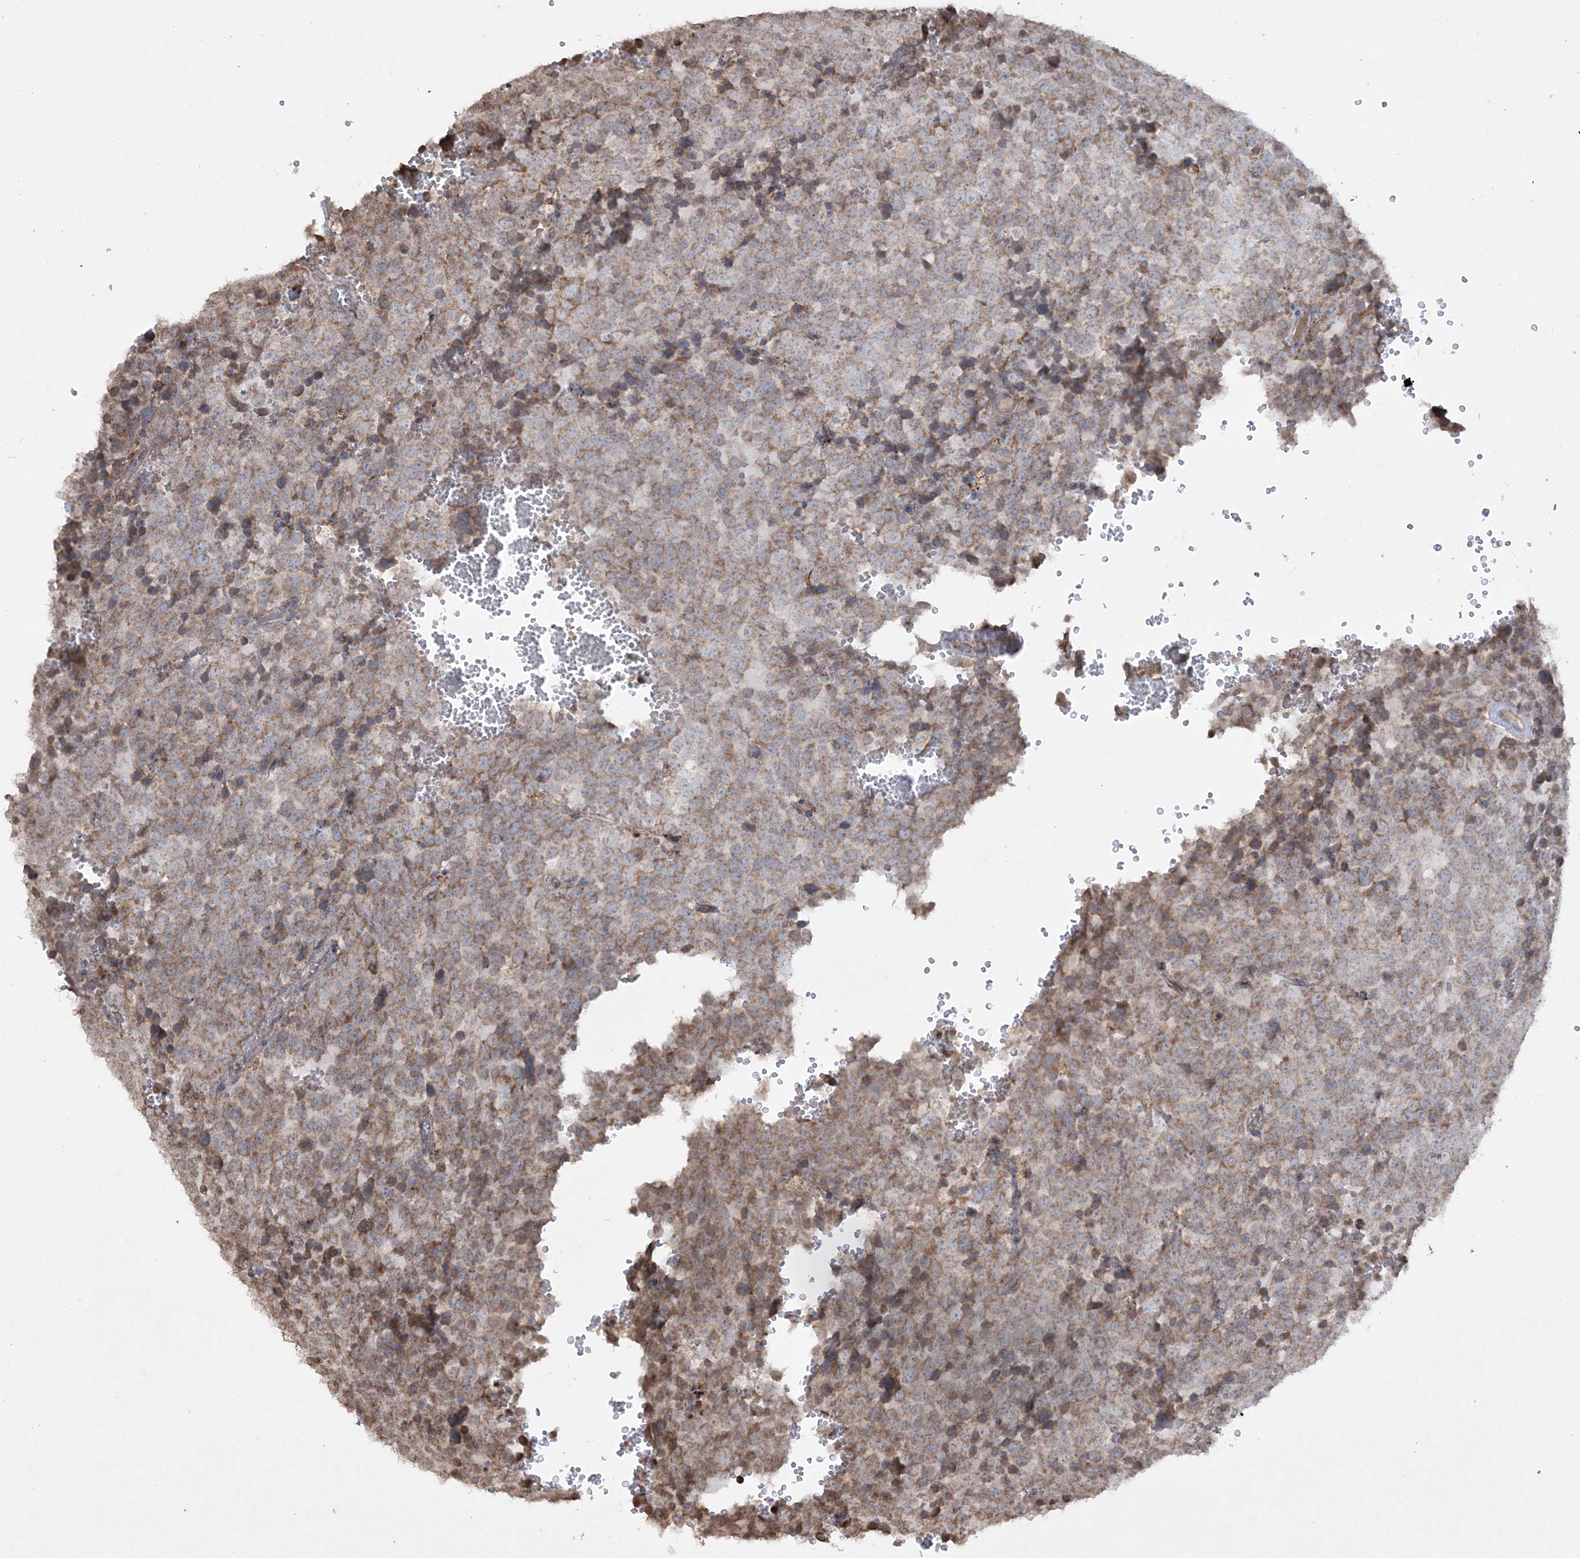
{"staining": {"intensity": "moderate", "quantity": ">75%", "location": "cytoplasmic/membranous"}, "tissue": "testis cancer", "cell_type": "Tumor cells", "image_type": "cancer", "snomed": [{"axis": "morphology", "description": "Seminoma, NOS"}, {"axis": "topography", "description": "Testis"}], "caption": "Seminoma (testis) stained with immunohistochemistry demonstrates moderate cytoplasmic/membranous positivity in about >75% of tumor cells.", "gene": "TTC7A", "patient": {"sex": "male", "age": 71}}